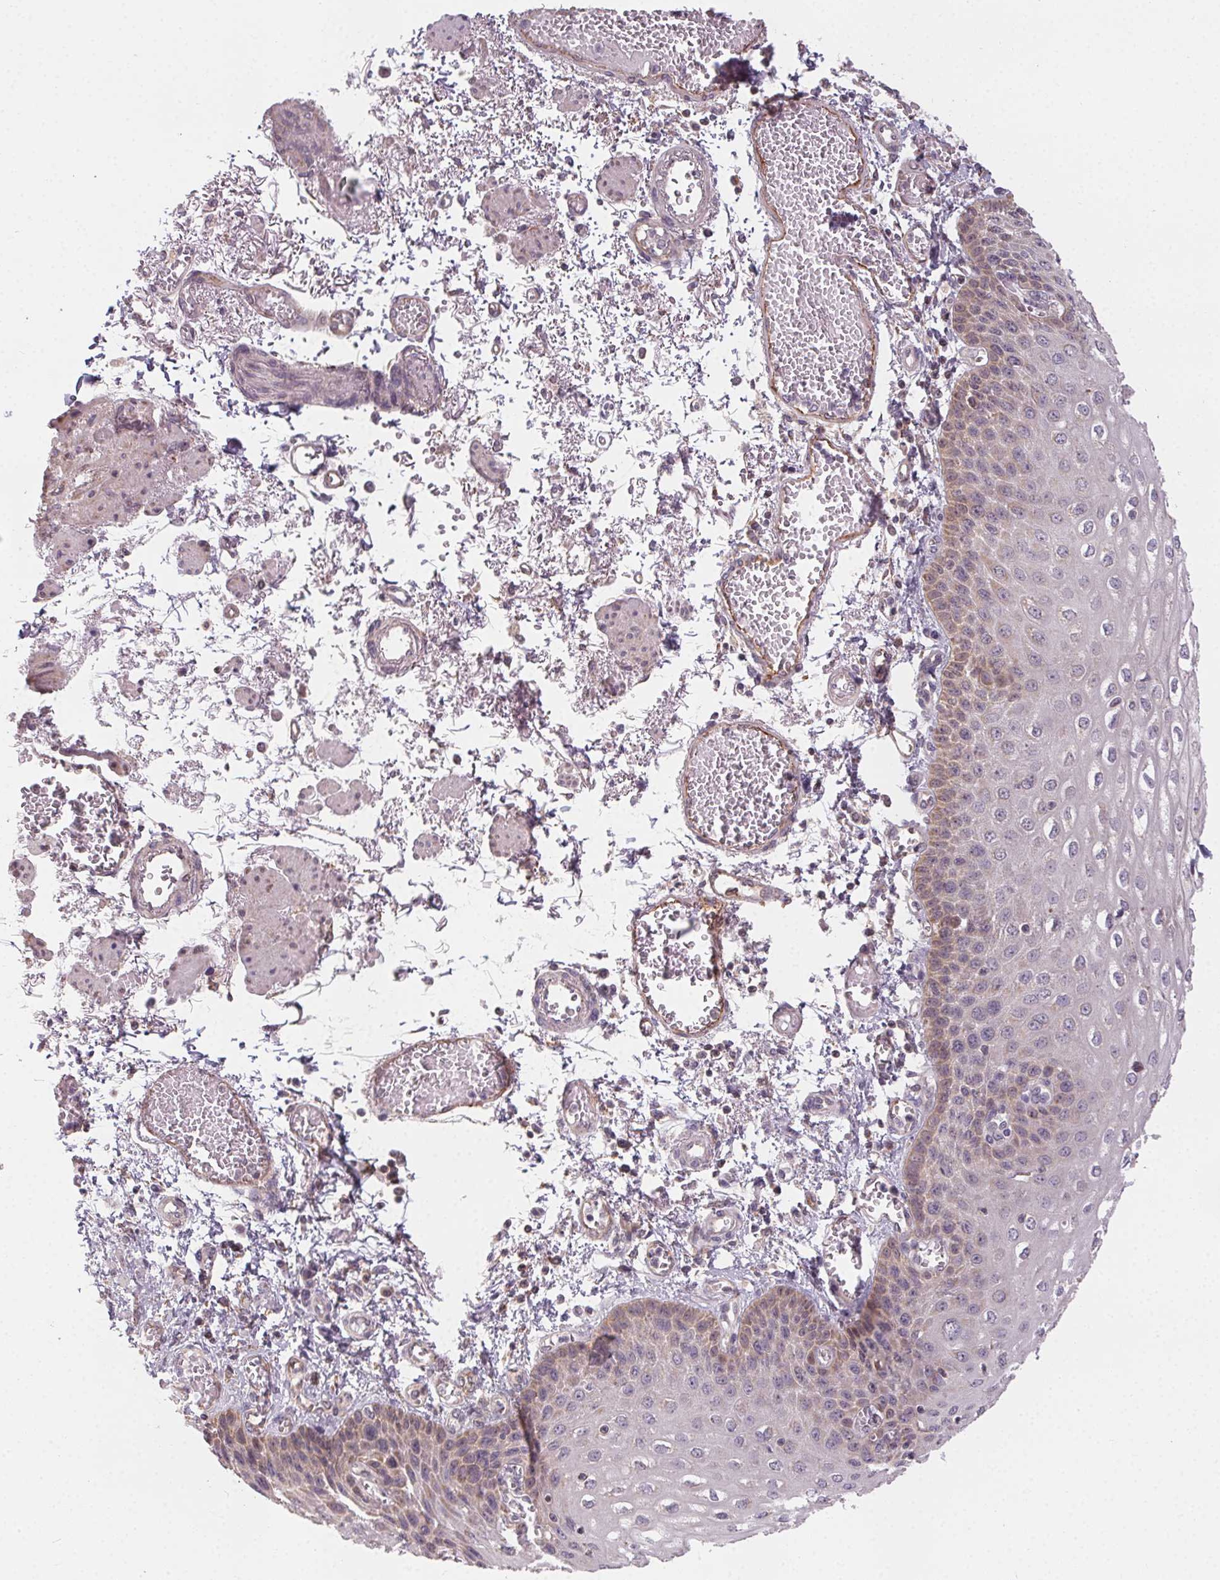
{"staining": {"intensity": "moderate", "quantity": "<25%", "location": "cytoplasmic/membranous"}, "tissue": "esophagus", "cell_type": "Squamous epithelial cells", "image_type": "normal", "snomed": [{"axis": "morphology", "description": "Normal tissue, NOS"}, {"axis": "morphology", "description": "Adenocarcinoma, NOS"}, {"axis": "topography", "description": "Esophagus"}], "caption": "Immunohistochemistry staining of unremarkable esophagus, which exhibits low levels of moderate cytoplasmic/membranous positivity in approximately <25% of squamous epithelial cells indicating moderate cytoplasmic/membranous protein expression. The staining was performed using DAB (brown) for protein detection and nuclei were counterstained in hematoxylin (blue).", "gene": "NCOA4", "patient": {"sex": "male", "age": 81}}